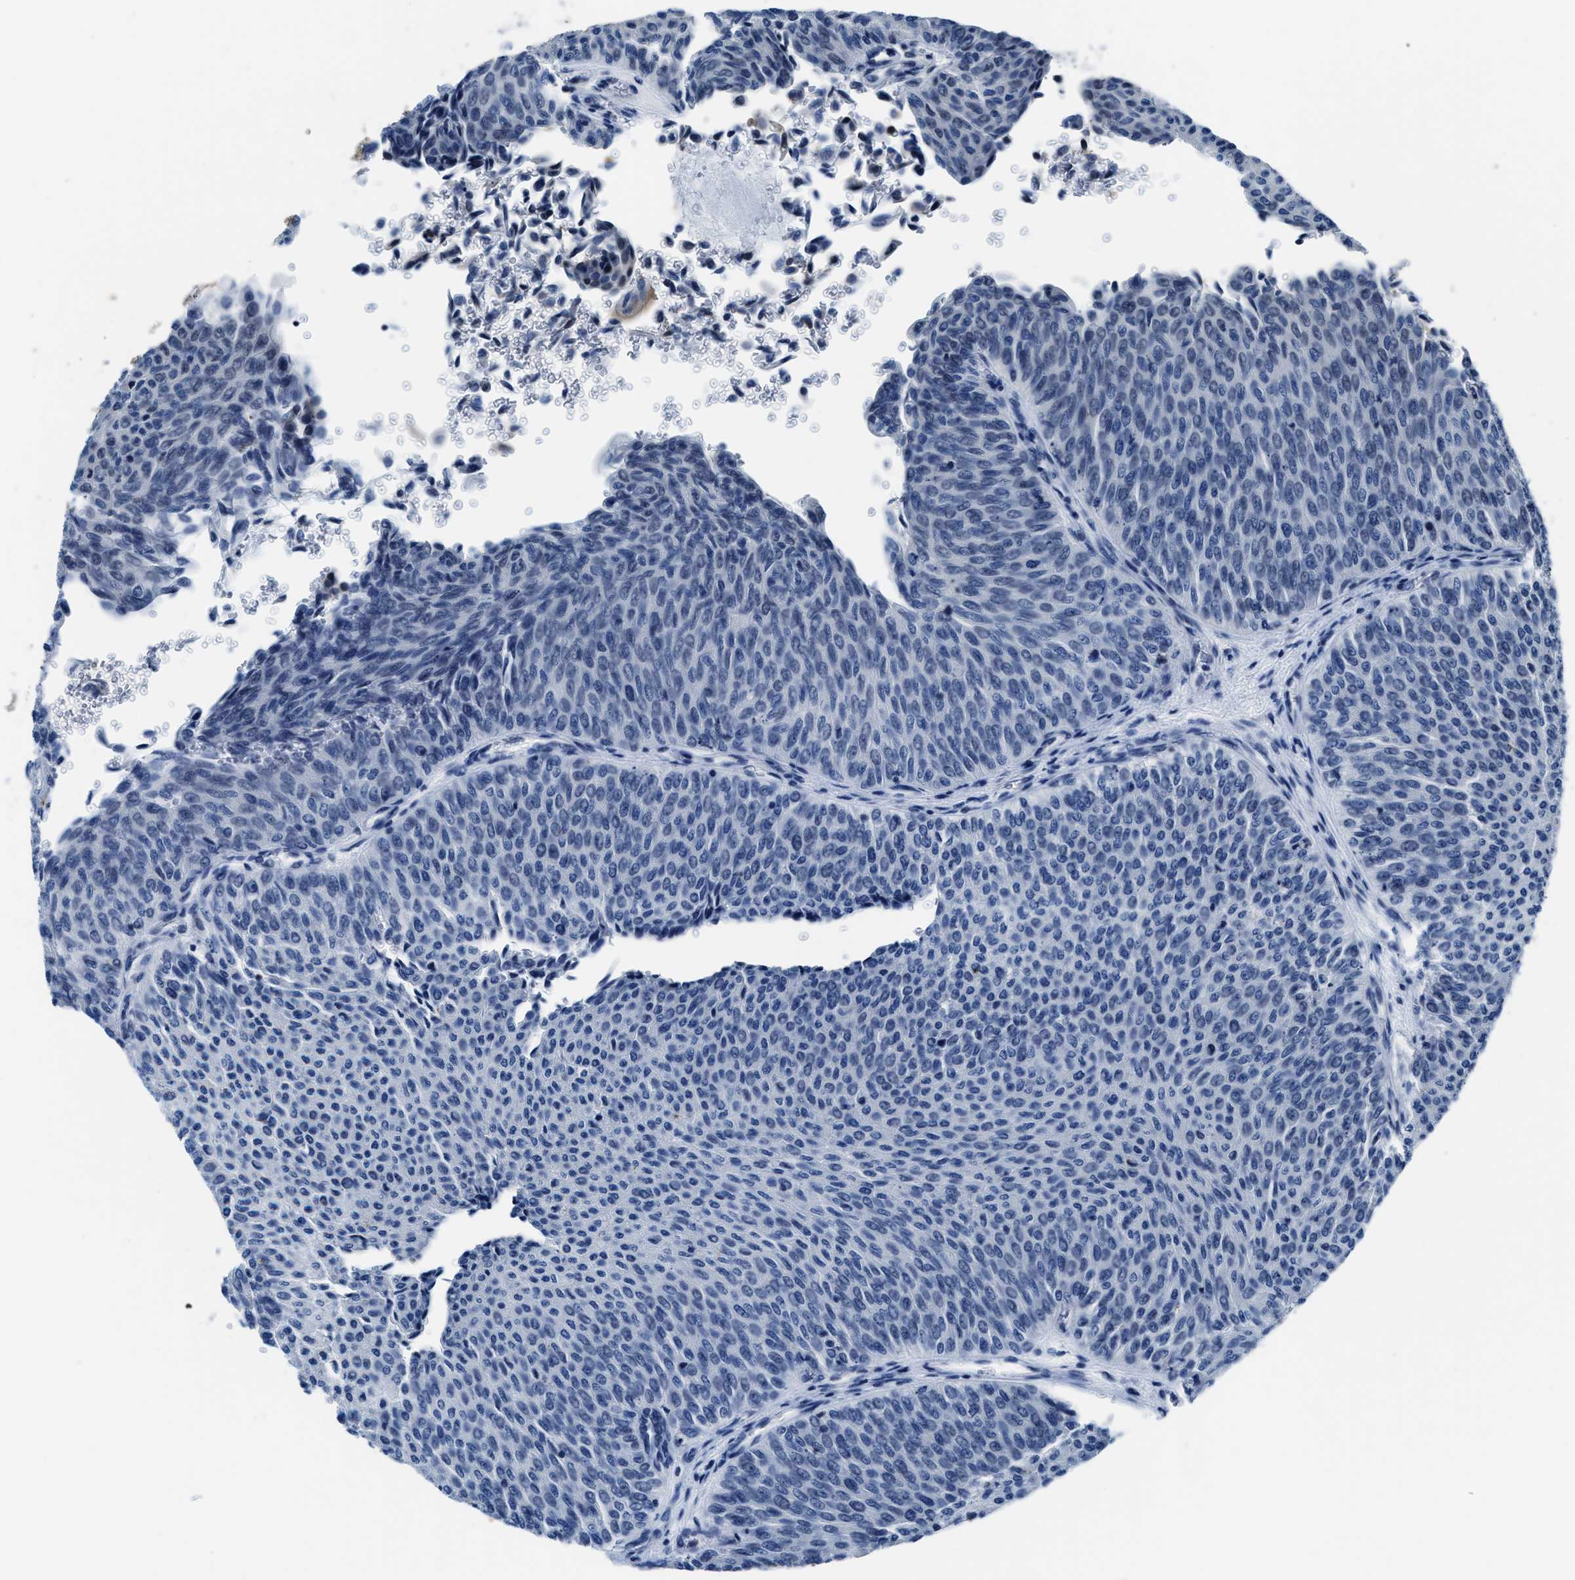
{"staining": {"intensity": "negative", "quantity": "none", "location": "none"}, "tissue": "urothelial cancer", "cell_type": "Tumor cells", "image_type": "cancer", "snomed": [{"axis": "morphology", "description": "Urothelial carcinoma, Low grade"}, {"axis": "topography", "description": "Urinary bladder"}], "caption": "Immunohistochemical staining of human low-grade urothelial carcinoma exhibits no significant staining in tumor cells. The staining is performed using DAB (3,3'-diaminobenzidine) brown chromogen with nuclei counter-stained in using hematoxylin.", "gene": "ASZ1", "patient": {"sex": "male", "age": 78}}